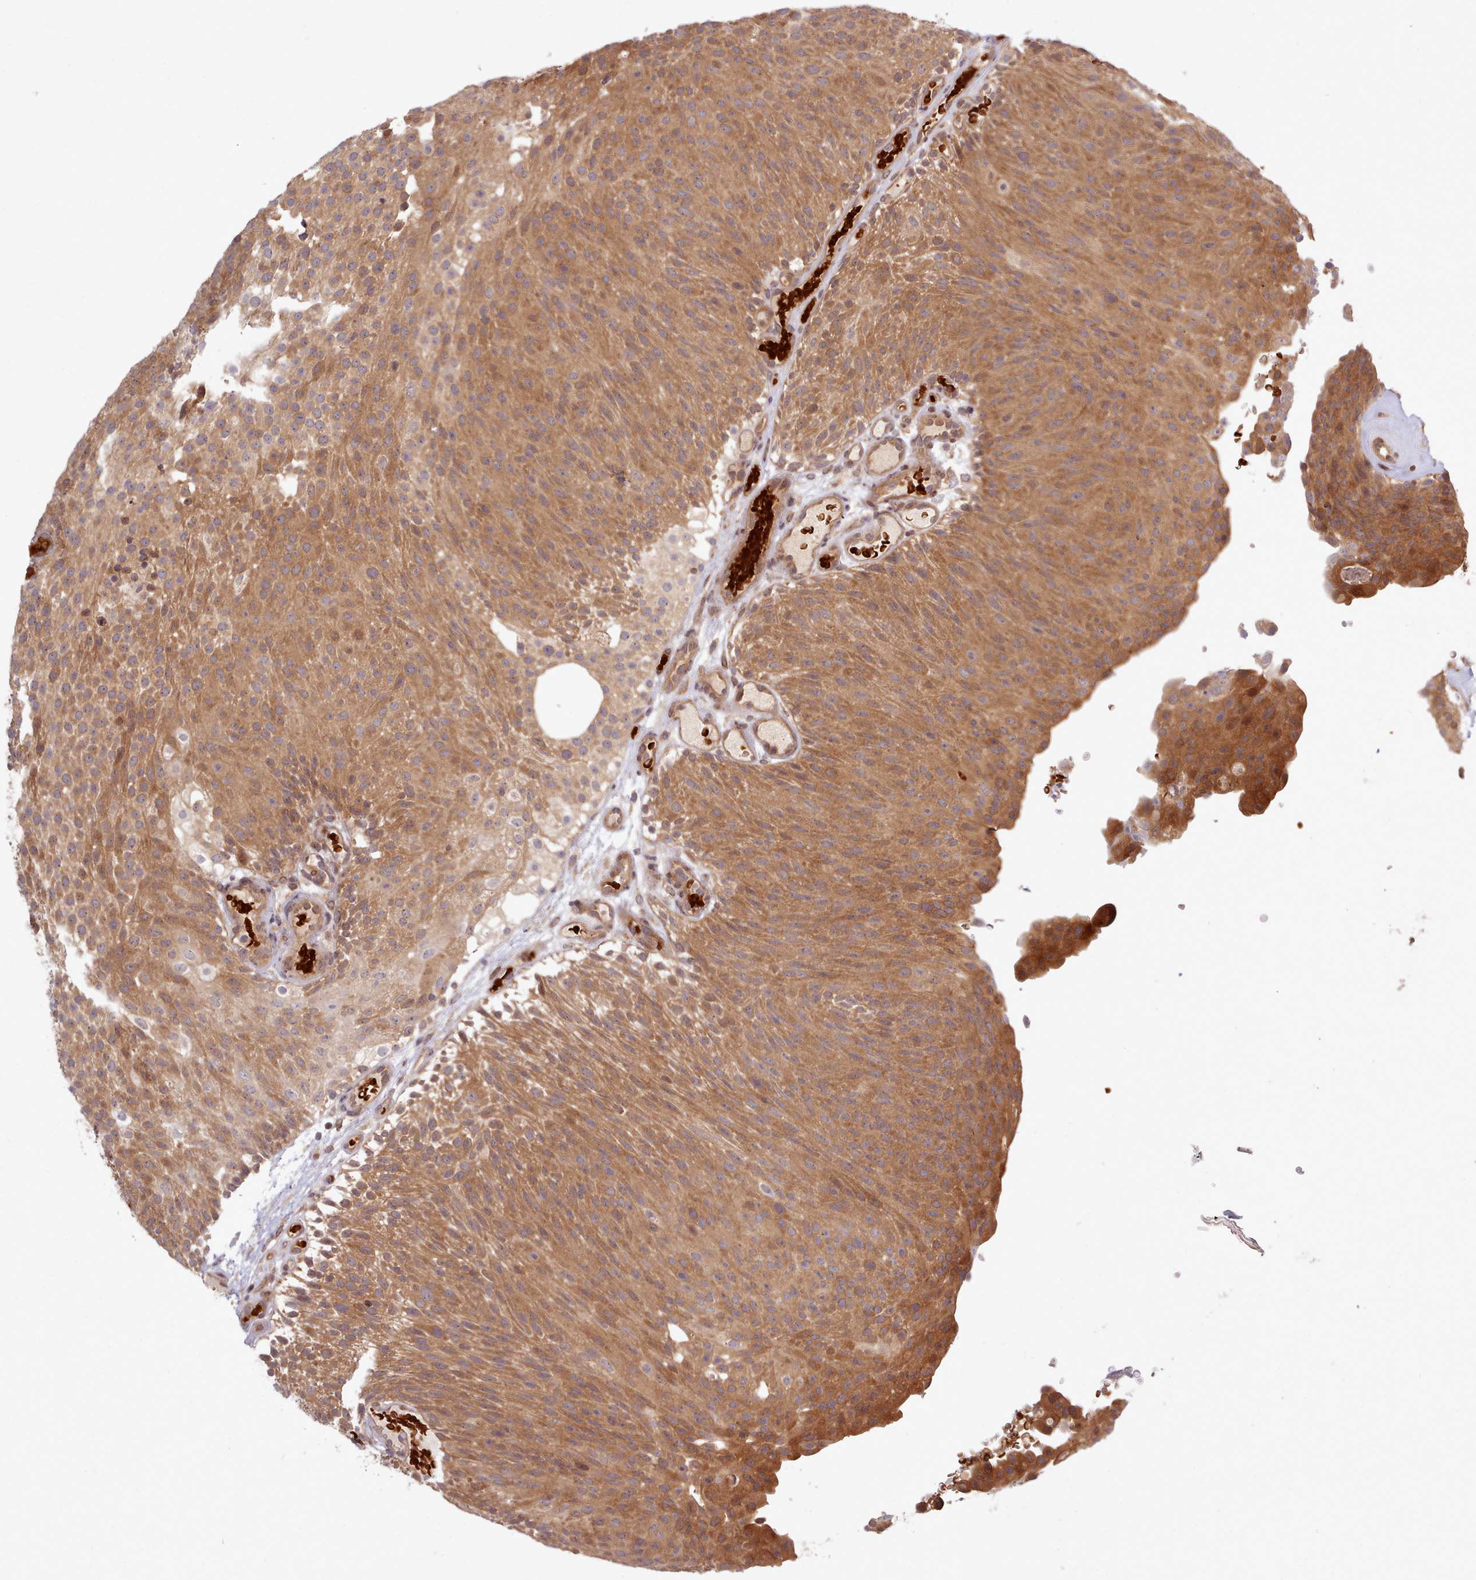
{"staining": {"intensity": "moderate", "quantity": ">75%", "location": "cytoplasmic/membranous"}, "tissue": "urothelial cancer", "cell_type": "Tumor cells", "image_type": "cancer", "snomed": [{"axis": "morphology", "description": "Urothelial carcinoma, Low grade"}, {"axis": "topography", "description": "Urinary bladder"}], "caption": "Immunohistochemical staining of human urothelial carcinoma (low-grade) displays medium levels of moderate cytoplasmic/membranous staining in about >75% of tumor cells.", "gene": "UBE2G1", "patient": {"sex": "male", "age": 78}}